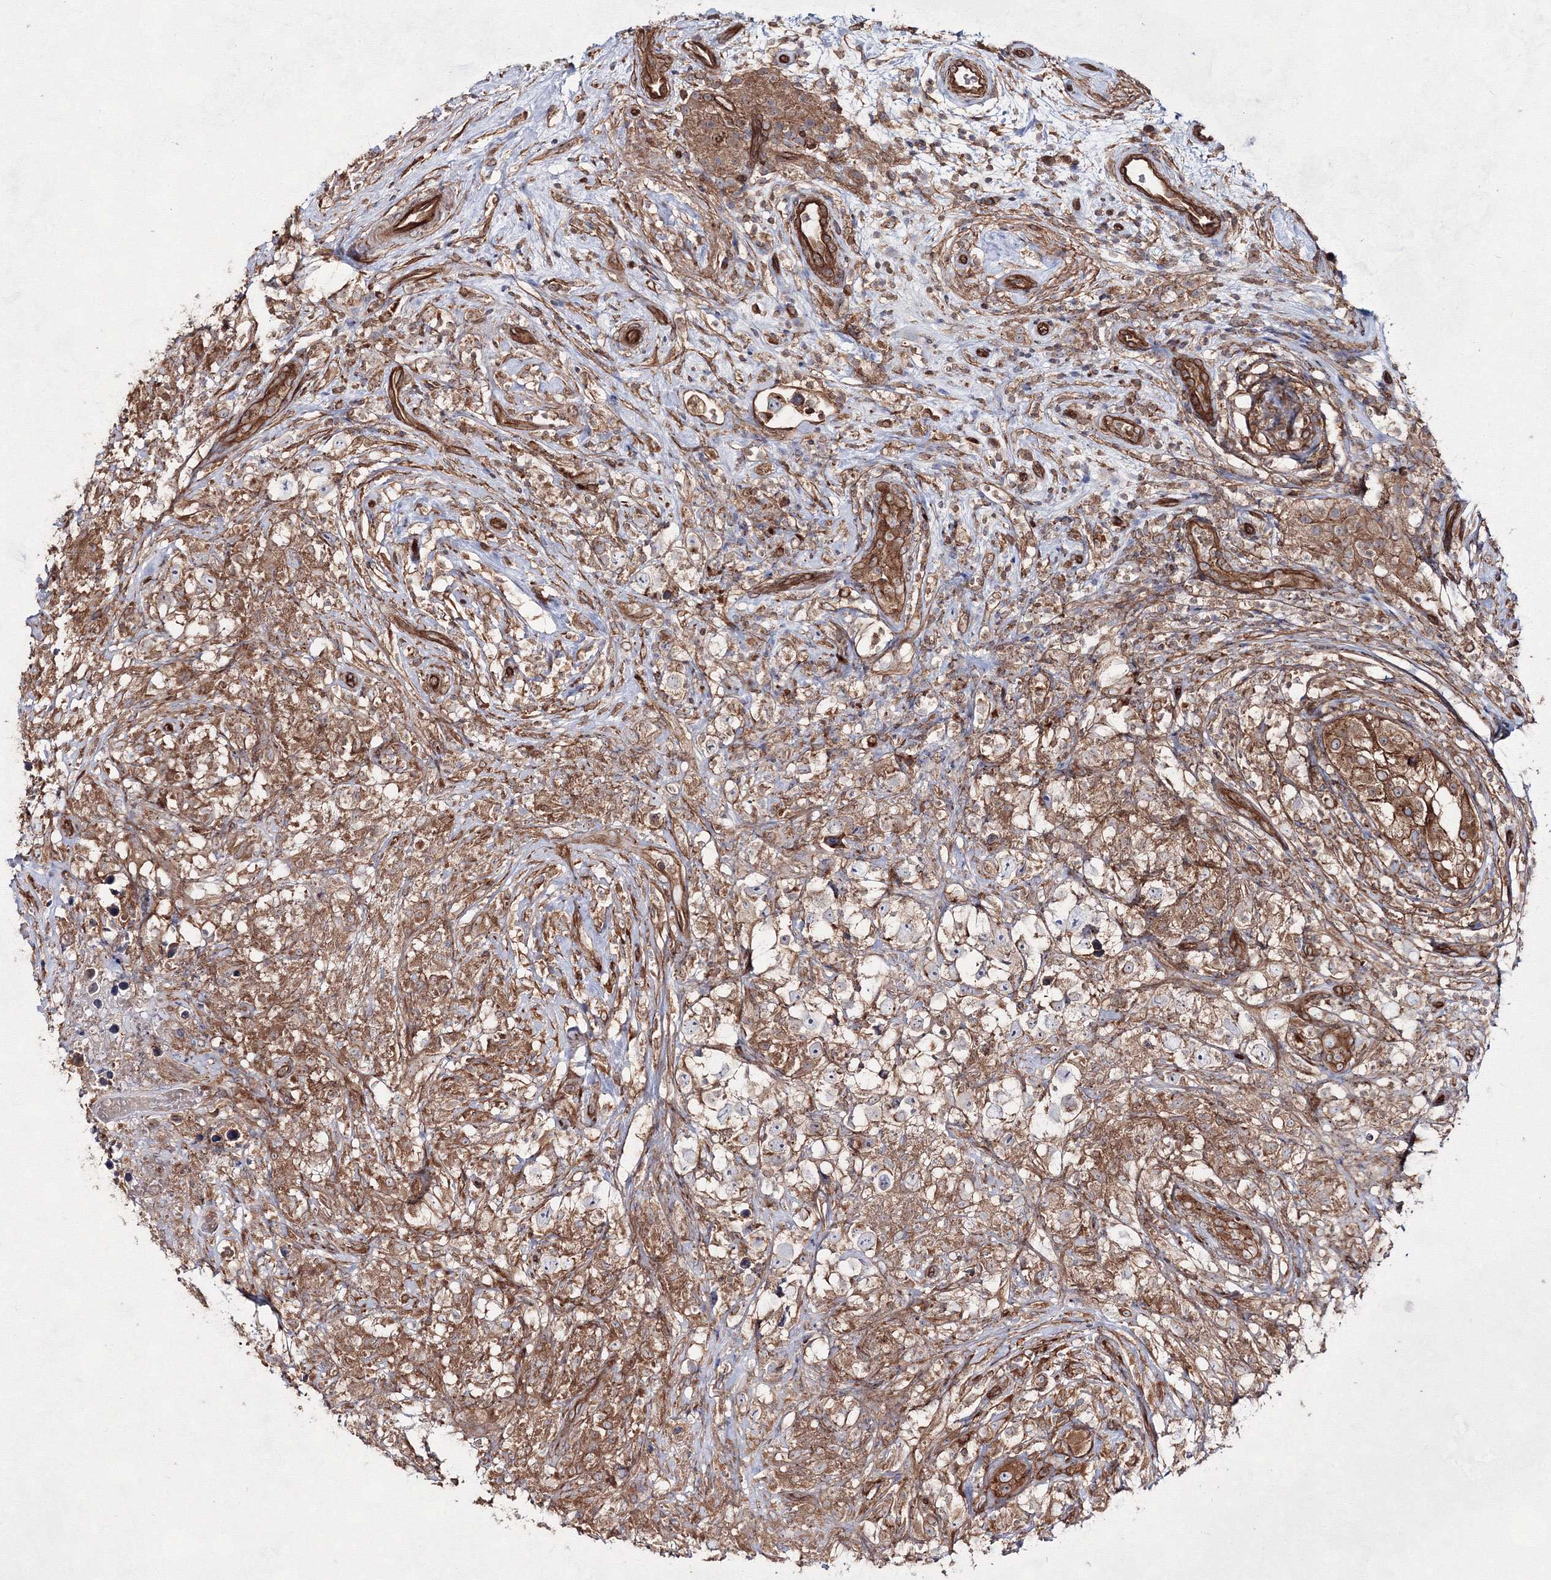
{"staining": {"intensity": "moderate", "quantity": ">75%", "location": "cytoplasmic/membranous"}, "tissue": "testis cancer", "cell_type": "Tumor cells", "image_type": "cancer", "snomed": [{"axis": "morphology", "description": "Seminoma, NOS"}, {"axis": "topography", "description": "Testis"}], "caption": "Moderate cytoplasmic/membranous staining for a protein is identified in approximately >75% of tumor cells of seminoma (testis) using immunohistochemistry.", "gene": "EXOC6", "patient": {"sex": "male", "age": 49}}